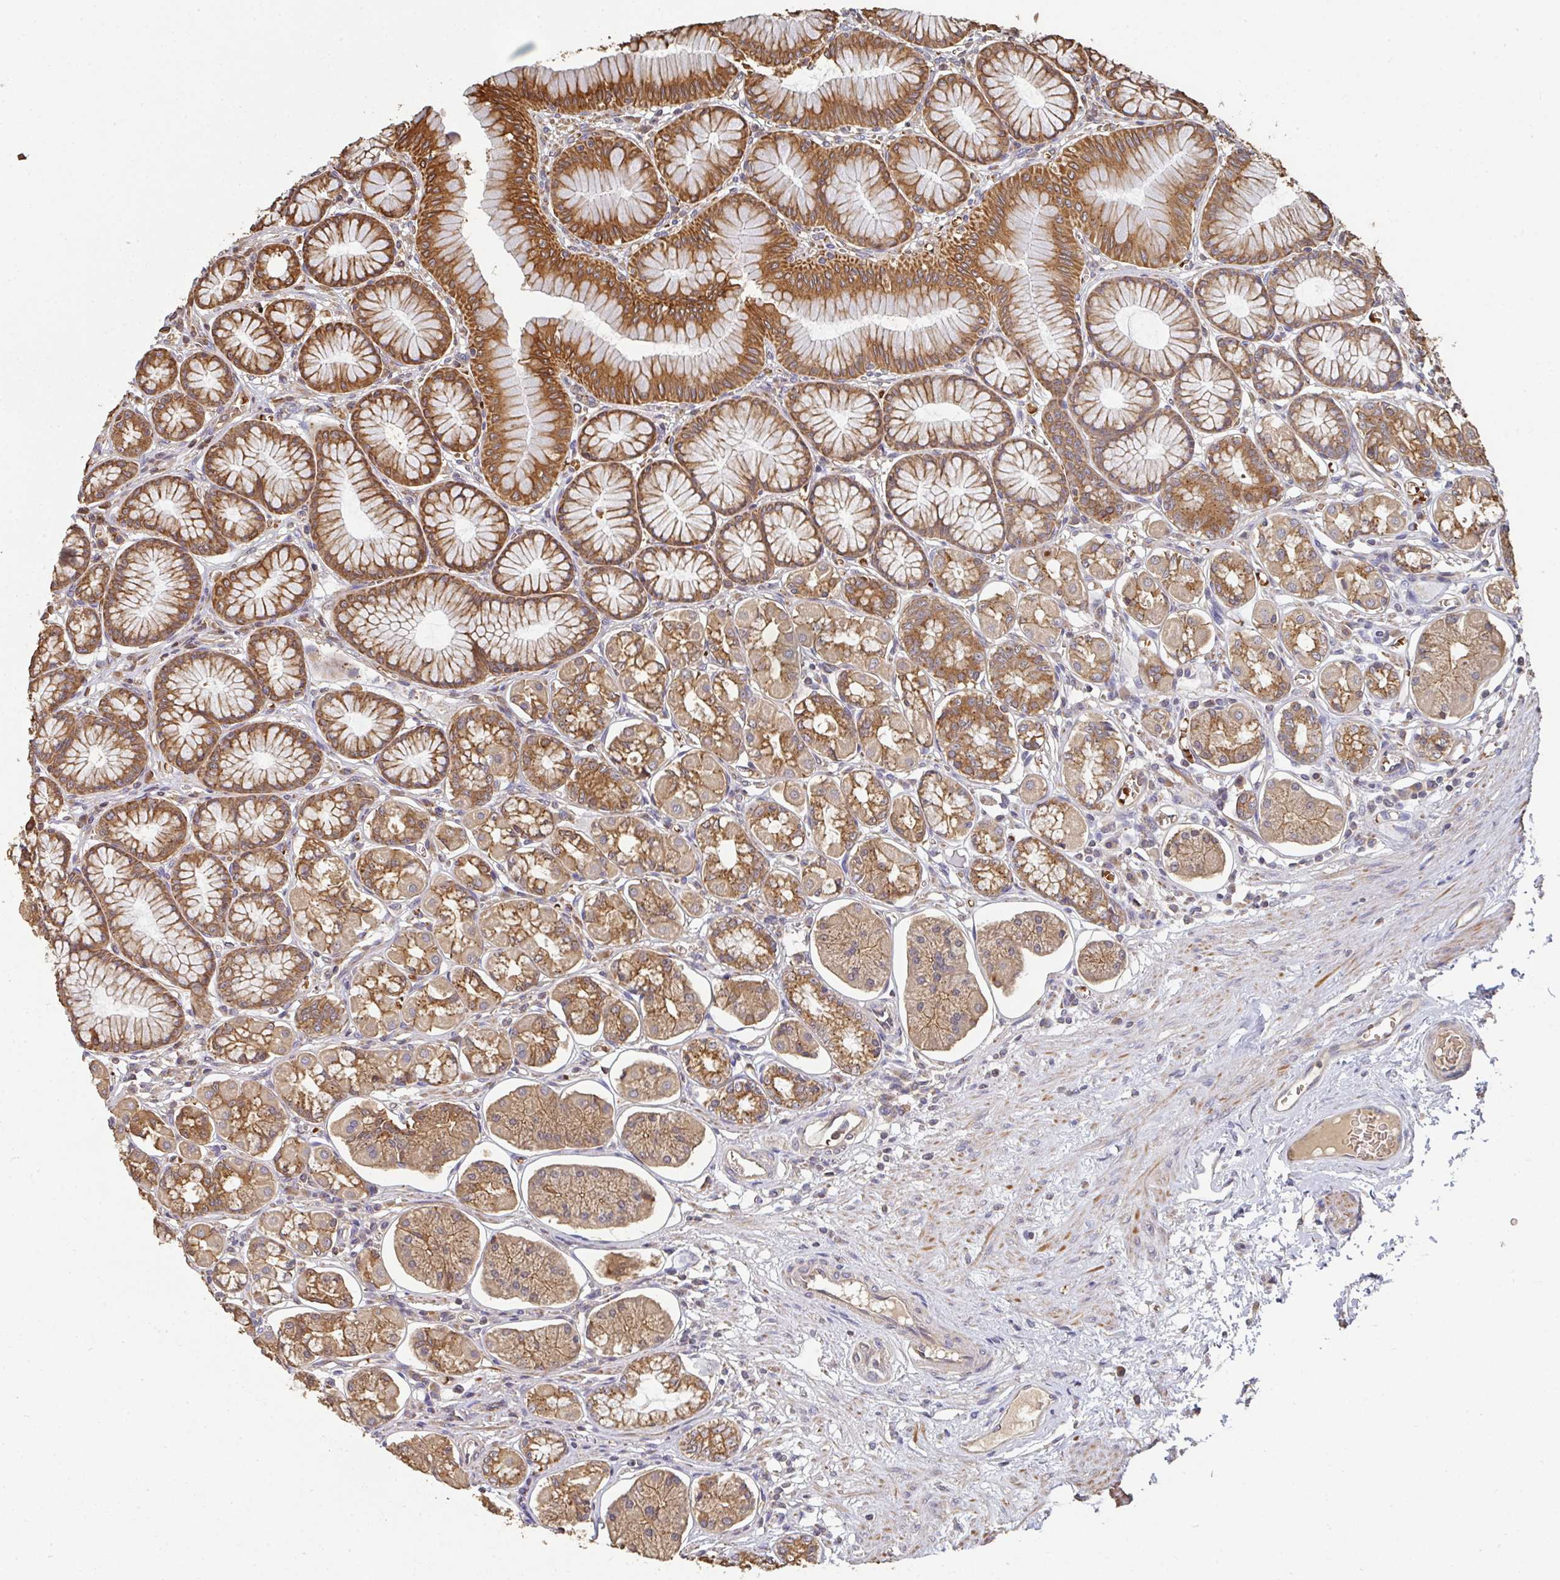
{"staining": {"intensity": "moderate", "quantity": ">75%", "location": "cytoplasmic/membranous"}, "tissue": "stomach", "cell_type": "Glandular cells", "image_type": "normal", "snomed": [{"axis": "morphology", "description": "Normal tissue, NOS"}, {"axis": "topography", "description": "Stomach"}, {"axis": "topography", "description": "Stomach, lower"}], "caption": "This is a photomicrograph of IHC staining of normal stomach, which shows moderate expression in the cytoplasmic/membranous of glandular cells.", "gene": "POLG", "patient": {"sex": "male", "age": 76}}